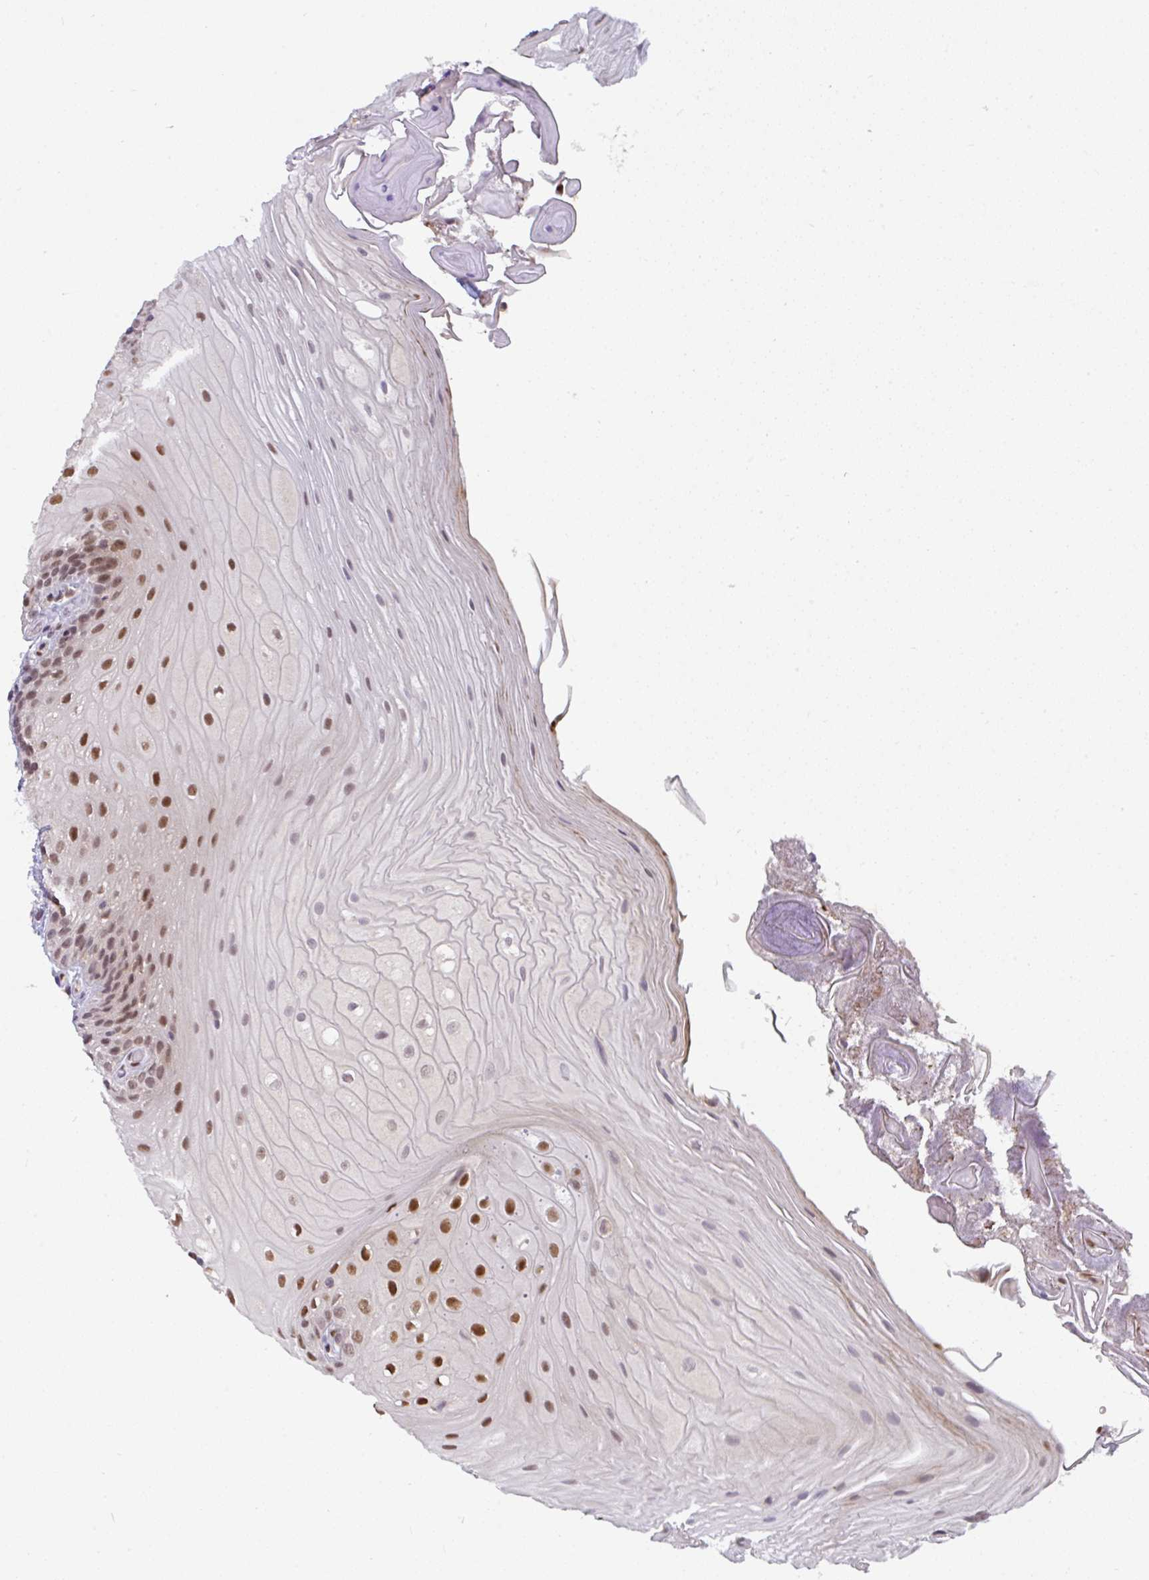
{"staining": {"intensity": "moderate", "quantity": ">75%", "location": "nuclear"}, "tissue": "oral mucosa", "cell_type": "Squamous epithelial cells", "image_type": "normal", "snomed": [{"axis": "morphology", "description": "Normal tissue, NOS"}, {"axis": "topography", "description": "Oral tissue"}, {"axis": "topography", "description": "Tounge, NOS"}, {"axis": "topography", "description": "Head-Neck"}], "caption": "Unremarkable oral mucosa reveals moderate nuclear staining in approximately >75% of squamous epithelial cells, visualized by immunohistochemistry.", "gene": "KLF2", "patient": {"sex": "female", "age": 84}}